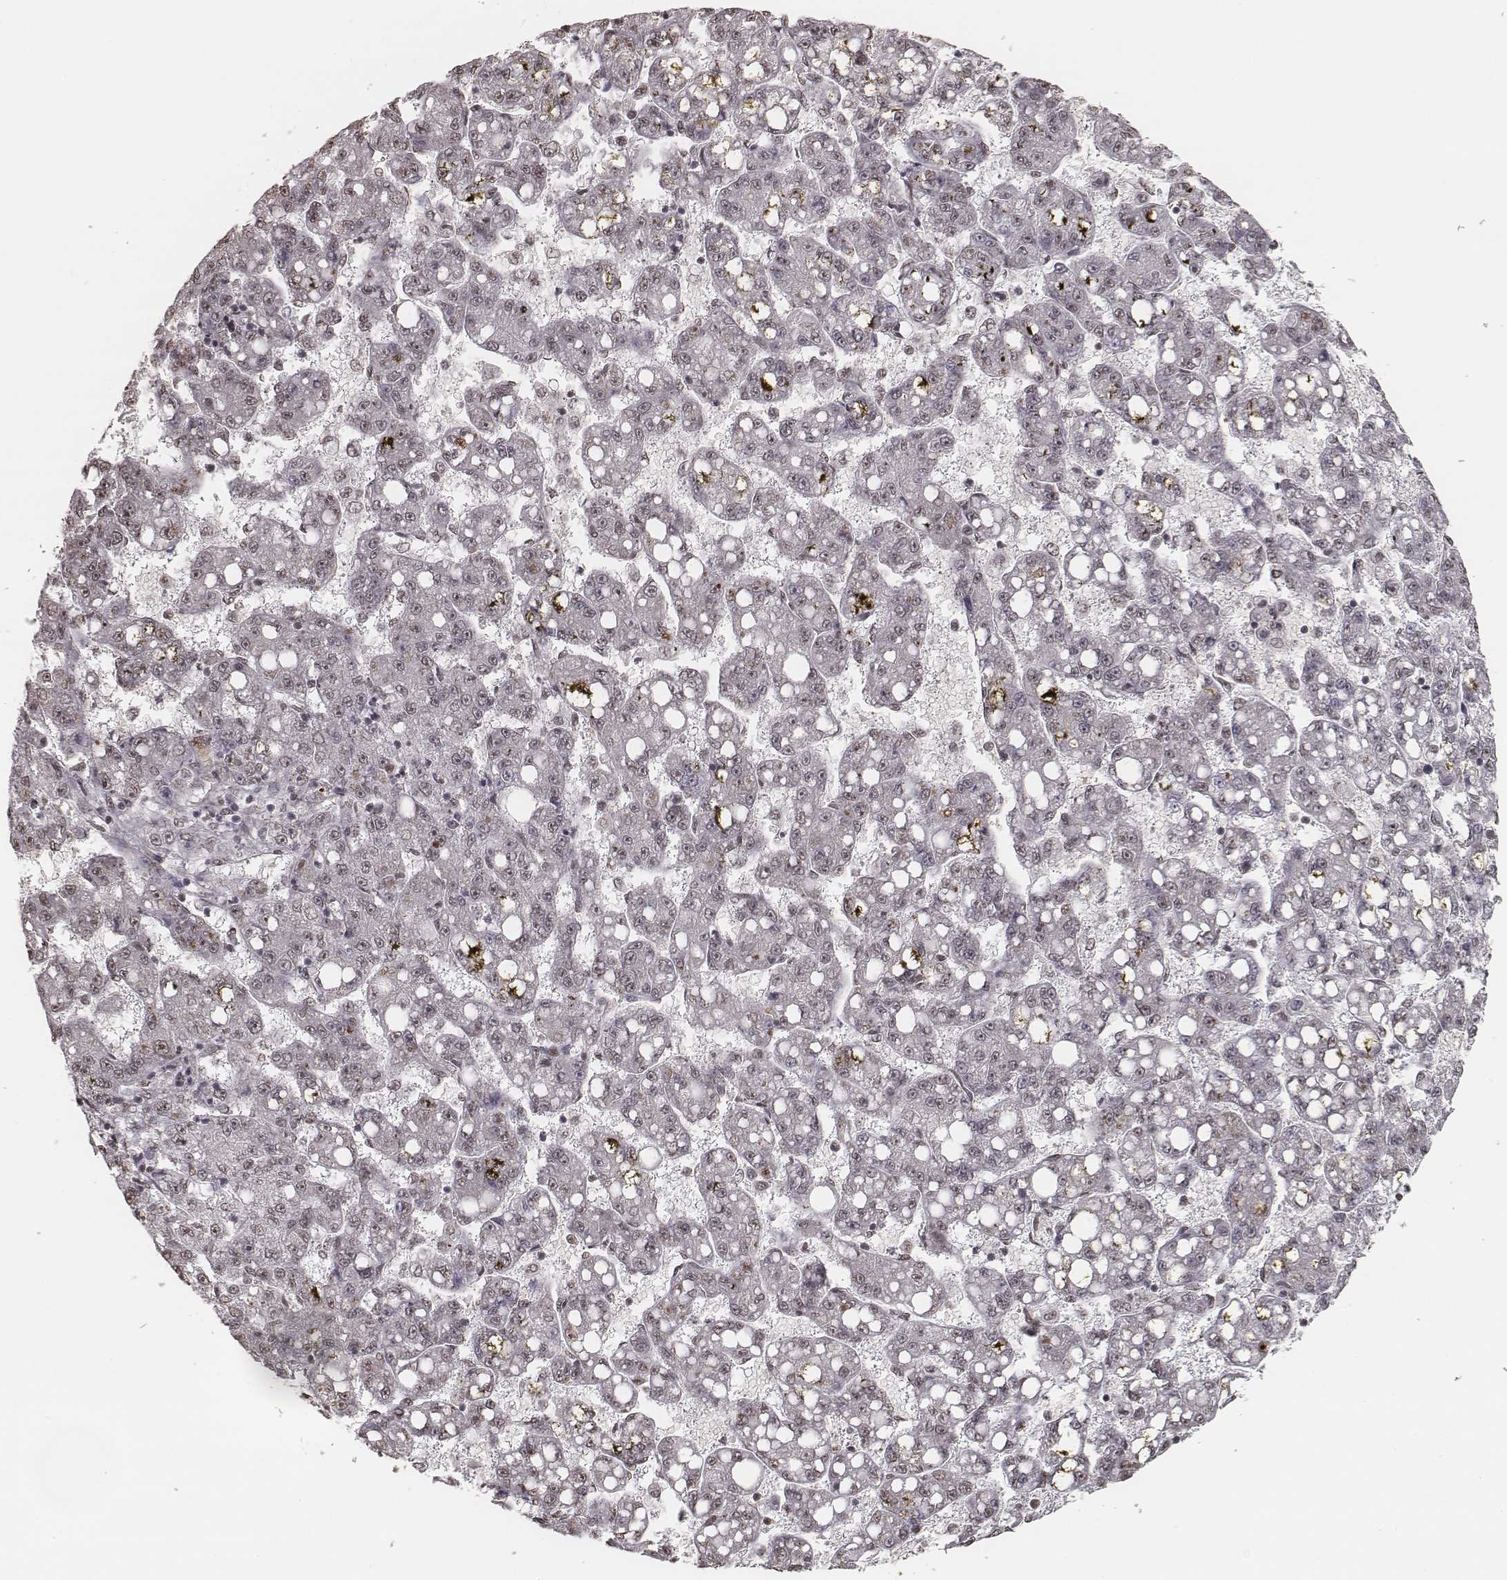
{"staining": {"intensity": "negative", "quantity": "none", "location": "none"}, "tissue": "liver cancer", "cell_type": "Tumor cells", "image_type": "cancer", "snomed": [{"axis": "morphology", "description": "Carcinoma, Hepatocellular, NOS"}, {"axis": "topography", "description": "Liver"}], "caption": "Tumor cells show no significant protein staining in liver cancer (hepatocellular carcinoma).", "gene": "HMGA2", "patient": {"sex": "female", "age": 65}}